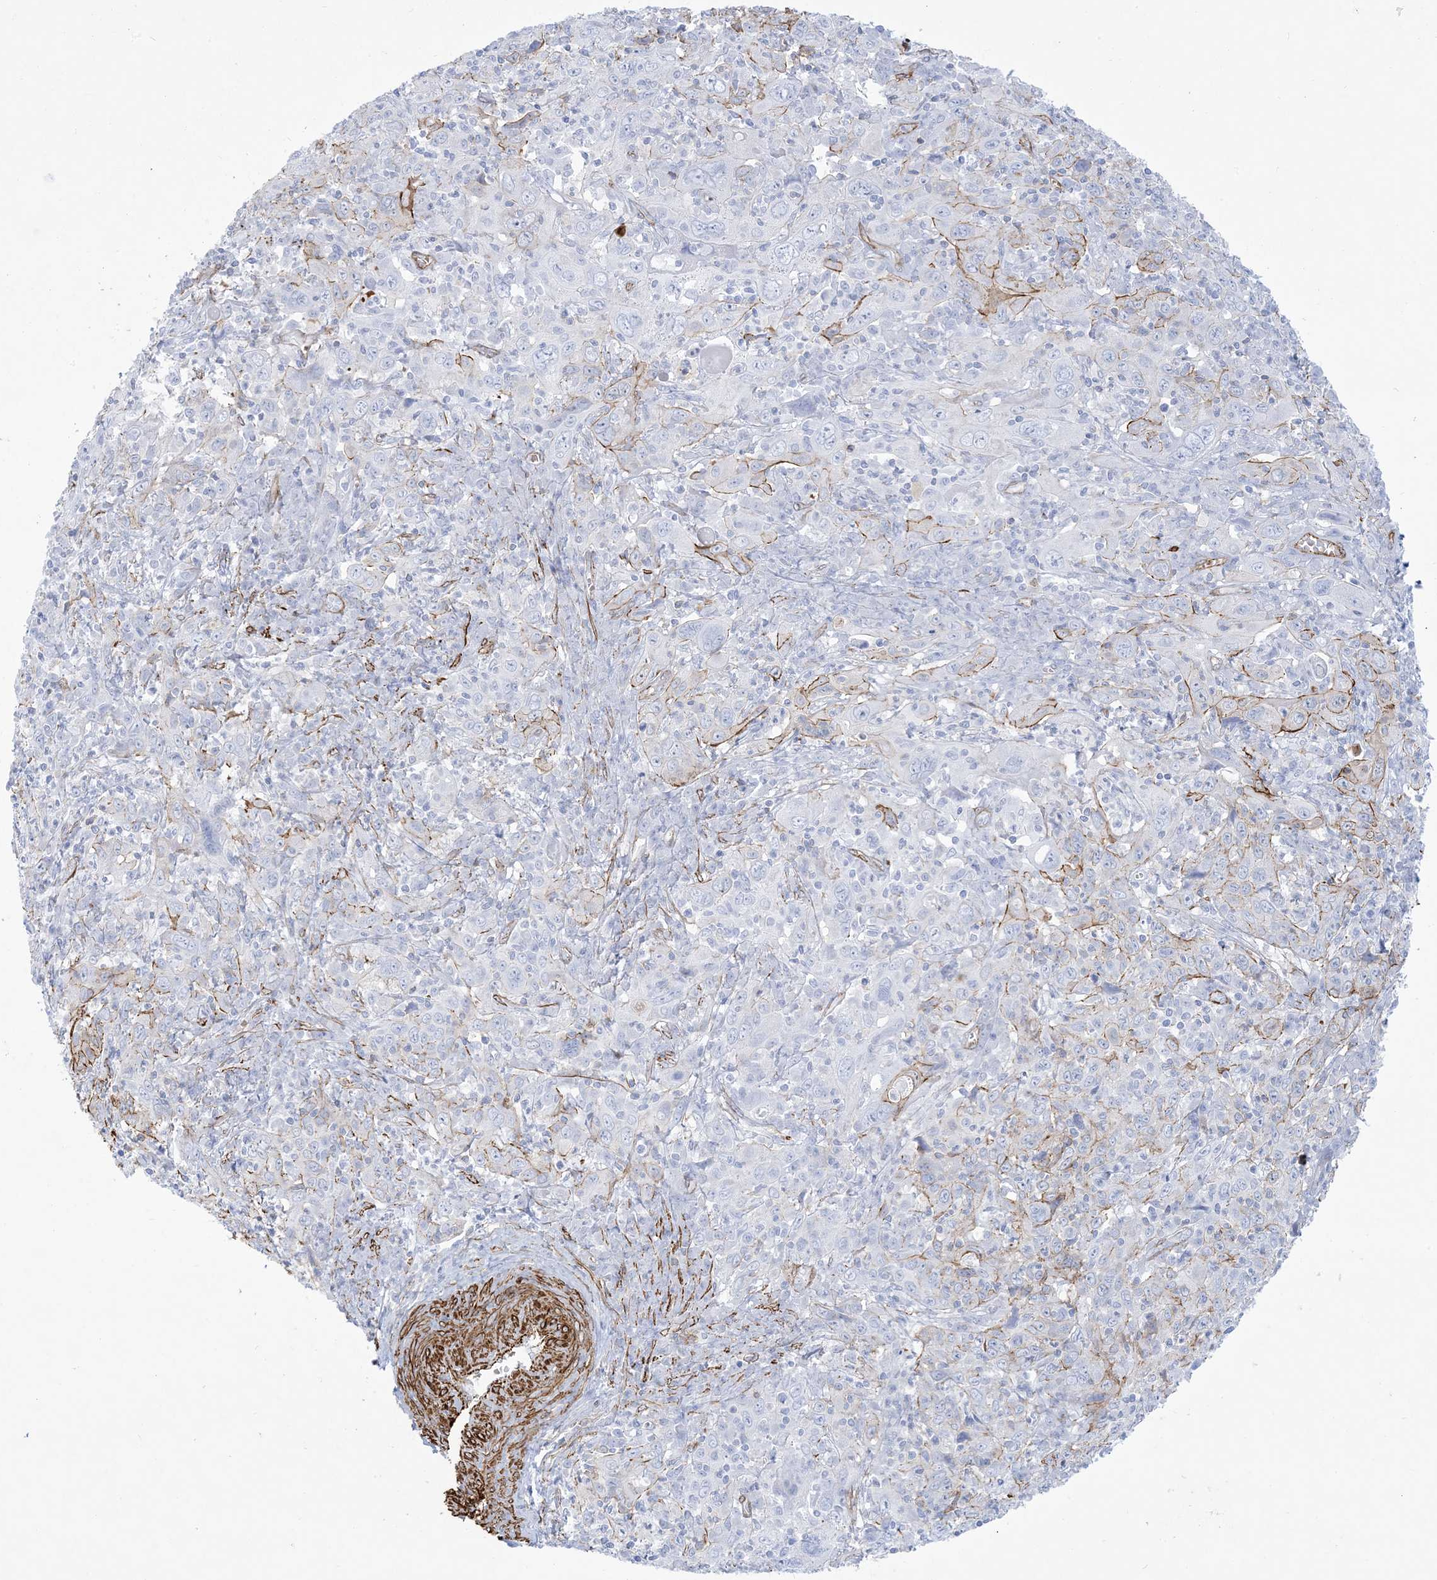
{"staining": {"intensity": "negative", "quantity": "none", "location": "none"}, "tissue": "cervical cancer", "cell_type": "Tumor cells", "image_type": "cancer", "snomed": [{"axis": "morphology", "description": "Squamous cell carcinoma, NOS"}, {"axis": "topography", "description": "Cervix"}], "caption": "Immunohistochemistry (IHC) photomicrograph of squamous cell carcinoma (cervical) stained for a protein (brown), which displays no positivity in tumor cells.", "gene": "B3GNT7", "patient": {"sex": "female", "age": 46}}